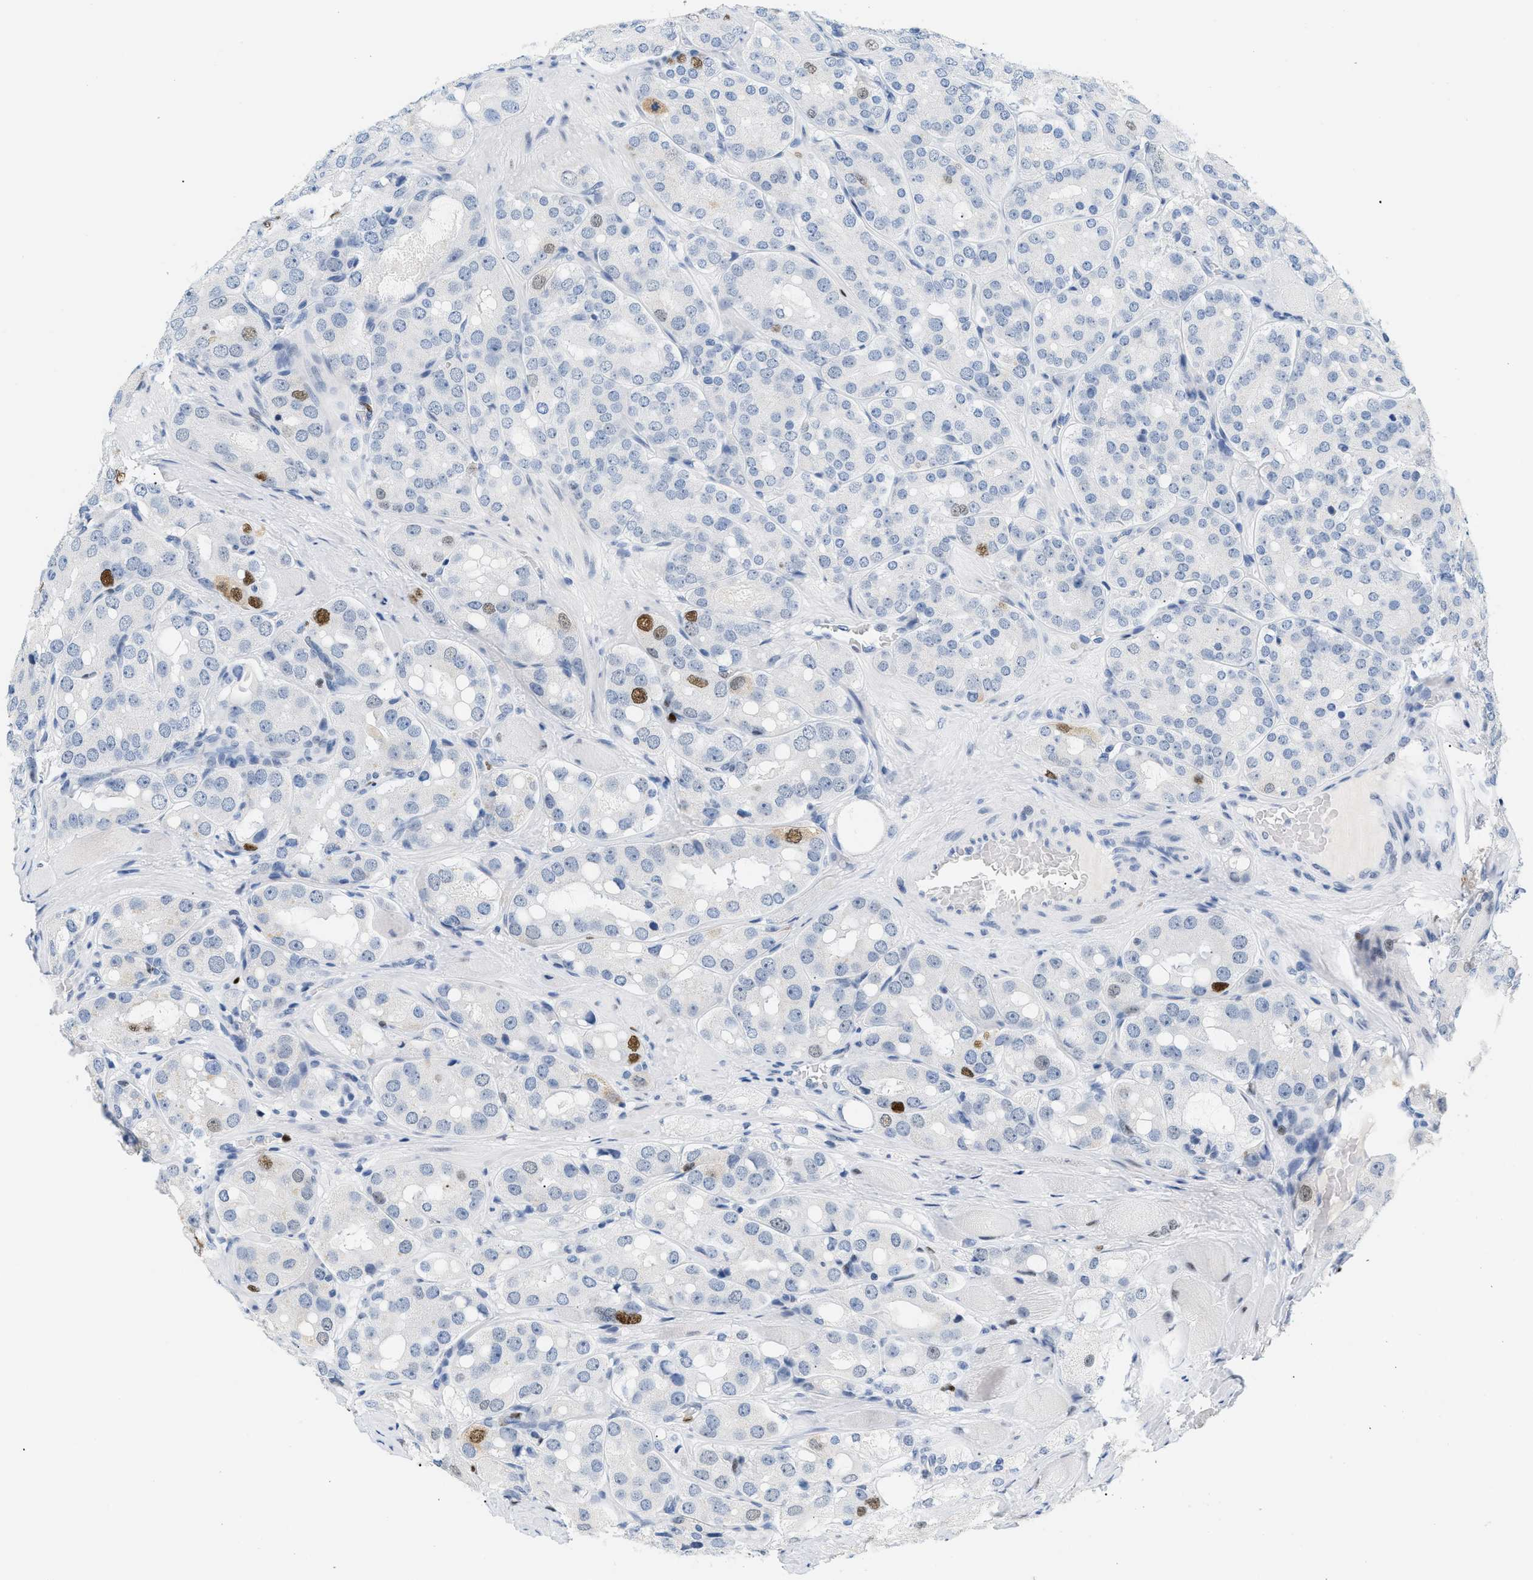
{"staining": {"intensity": "moderate", "quantity": "<25%", "location": "nuclear"}, "tissue": "prostate cancer", "cell_type": "Tumor cells", "image_type": "cancer", "snomed": [{"axis": "morphology", "description": "Adenocarcinoma, High grade"}, {"axis": "topography", "description": "Prostate"}], "caption": "A brown stain labels moderate nuclear expression of a protein in high-grade adenocarcinoma (prostate) tumor cells.", "gene": "MCM7", "patient": {"sex": "male", "age": 65}}